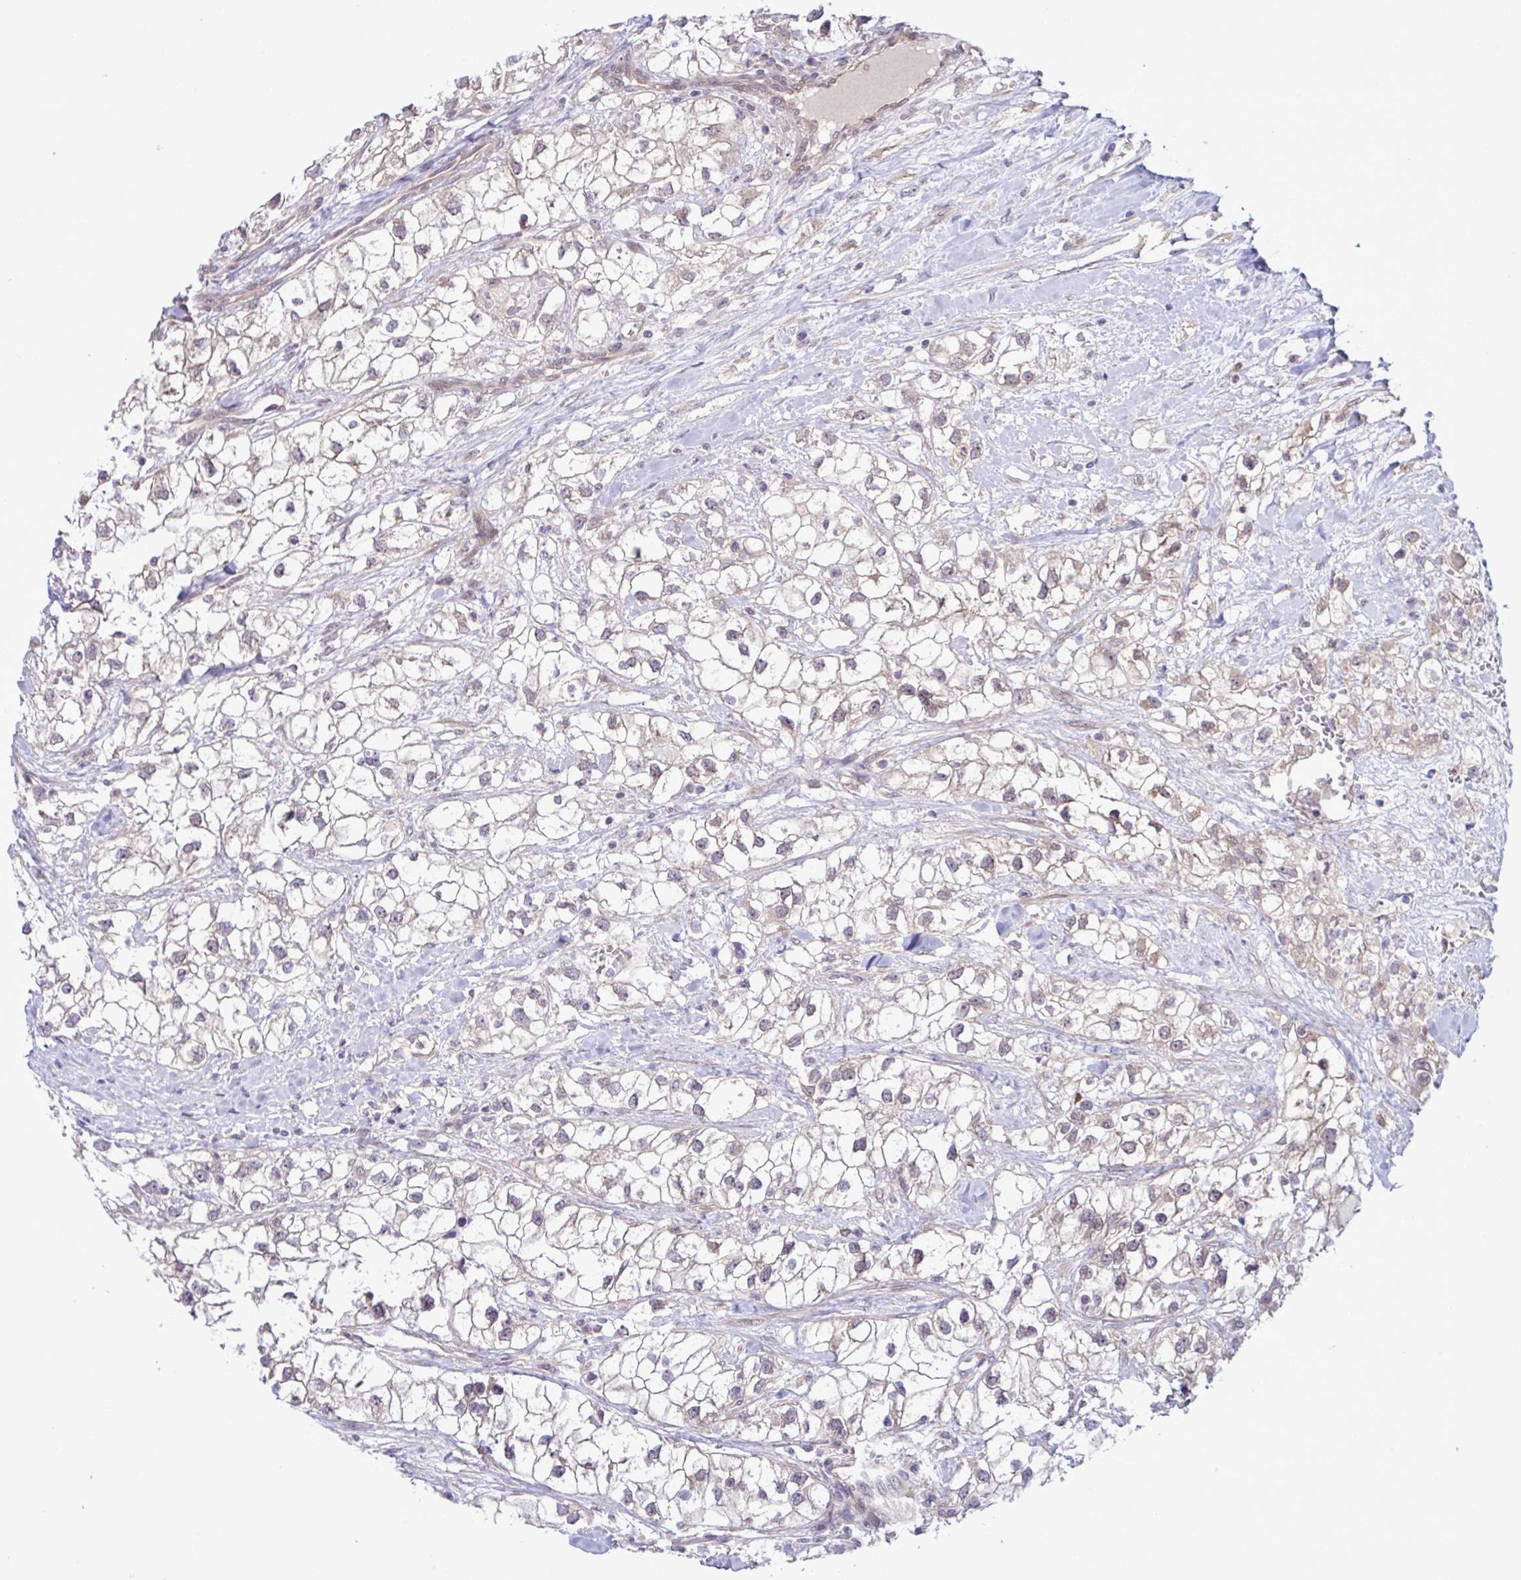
{"staining": {"intensity": "weak", "quantity": "25%-75%", "location": "cytoplasmic/membranous"}, "tissue": "renal cancer", "cell_type": "Tumor cells", "image_type": "cancer", "snomed": [{"axis": "morphology", "description": "Adenocarcinoma, NOS"}, {"axis": "topography", "description": "Kidney"}], "caption": "IHC image of human renal cancer (adenocarcinoma) stained for a protein (brown), which displays low levels of weak cytoplasmic/membranous staining in approximately 25%-75% of tumor cells.", "gene": "CMPK1", "patient": {"sex": "male", "age": 59}}